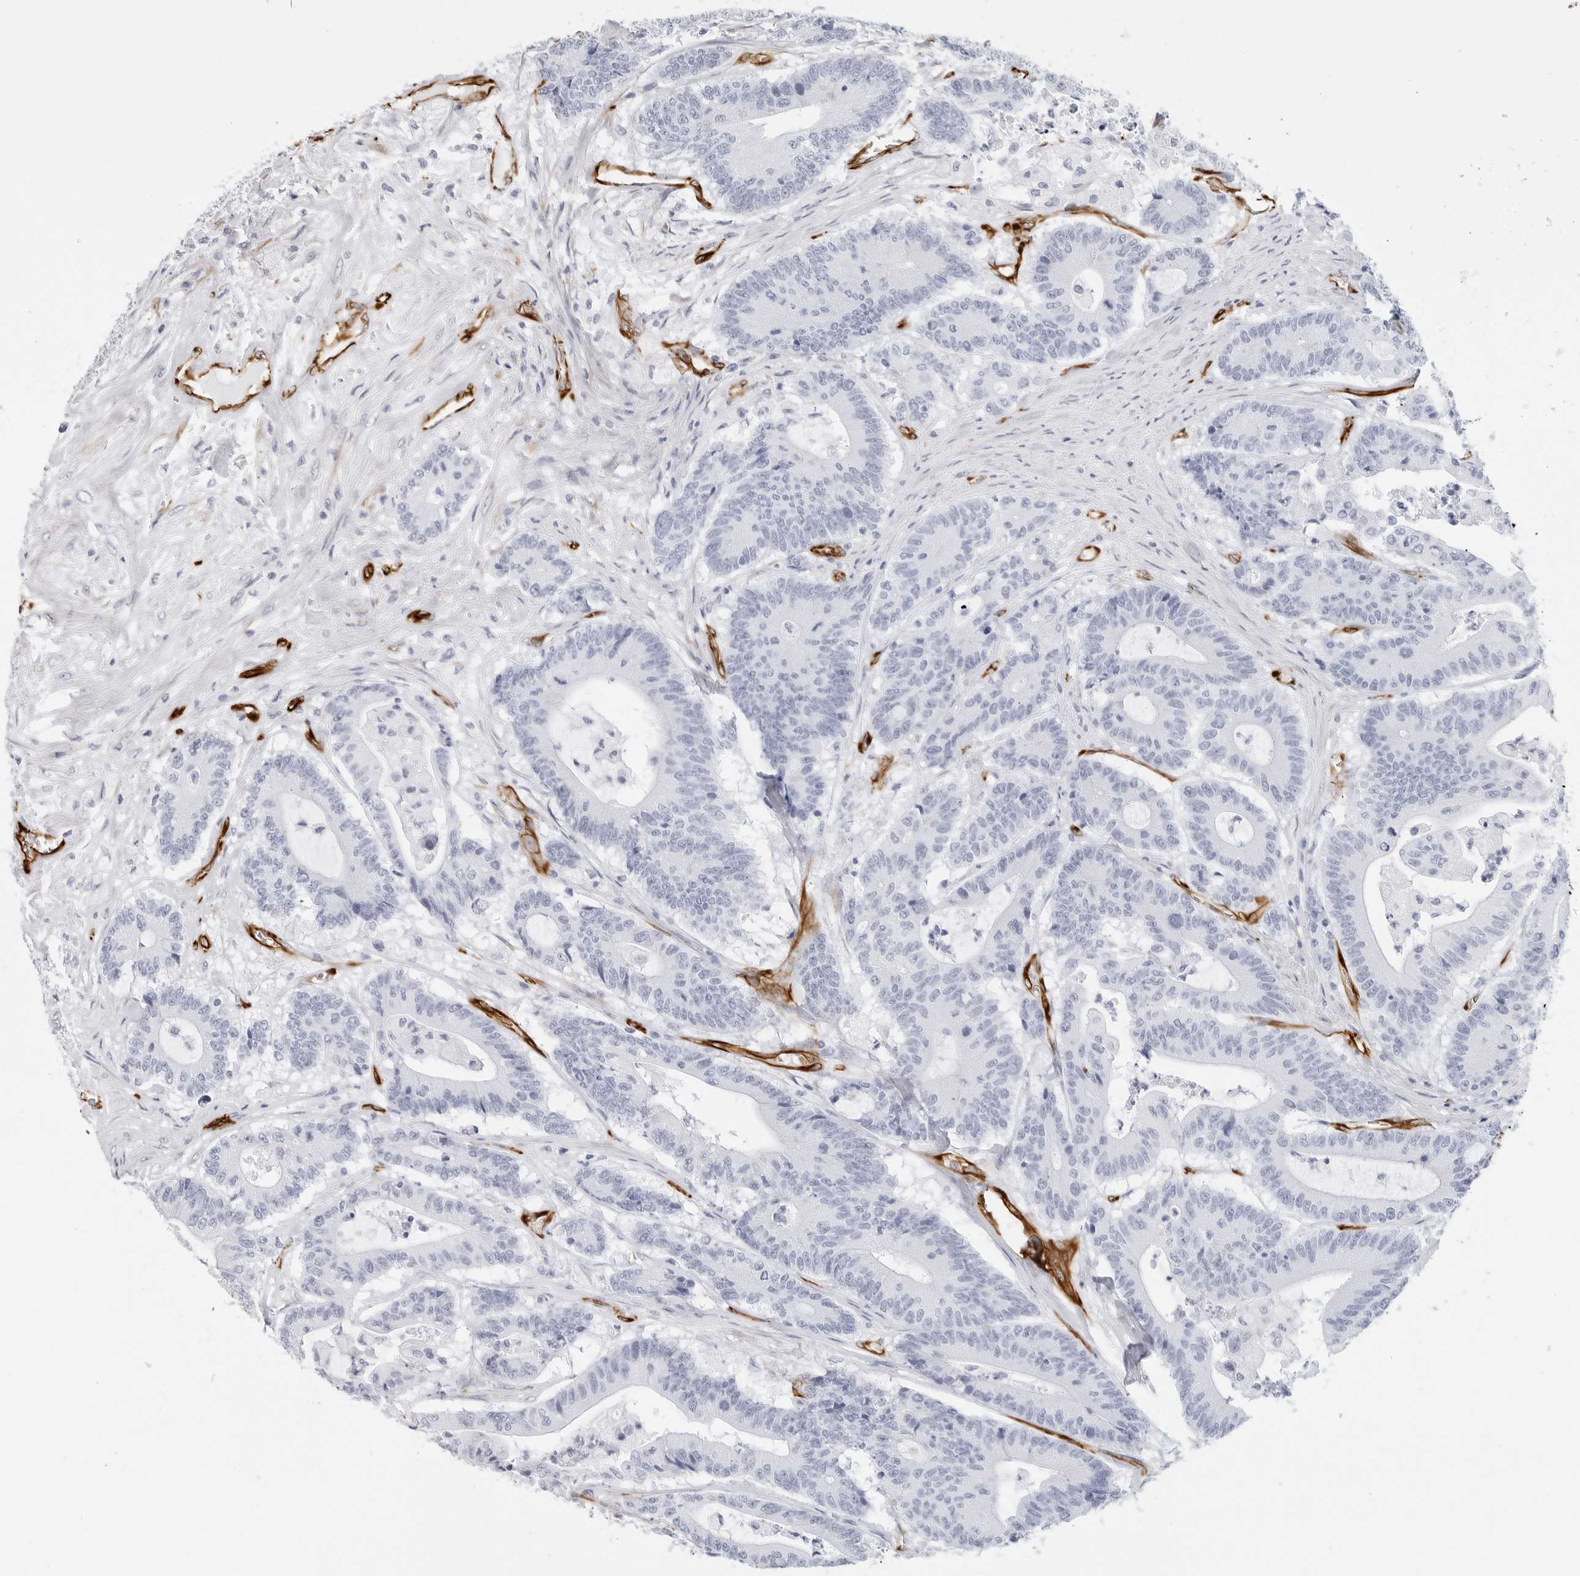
{"staining": {"intensity": "negative", "quantity": "none", "location": "none"}, "tissue": "colorectal cancer", "cell_type": "Tumor cells", "image_type": "cancer", "snomed": [{"axis": "morphology", "description": "Adenocarcinoma, NOS"}, {"axis": "topography", "description": "Colon"}], "caption": "This is a photomicrograph of immunohistochemistry (IHC) staining of colorectal adenocarcinoma, which shows no expression in tumor cells.", "gene": "NES", "patient": {"sex": "female", "age": 84}}